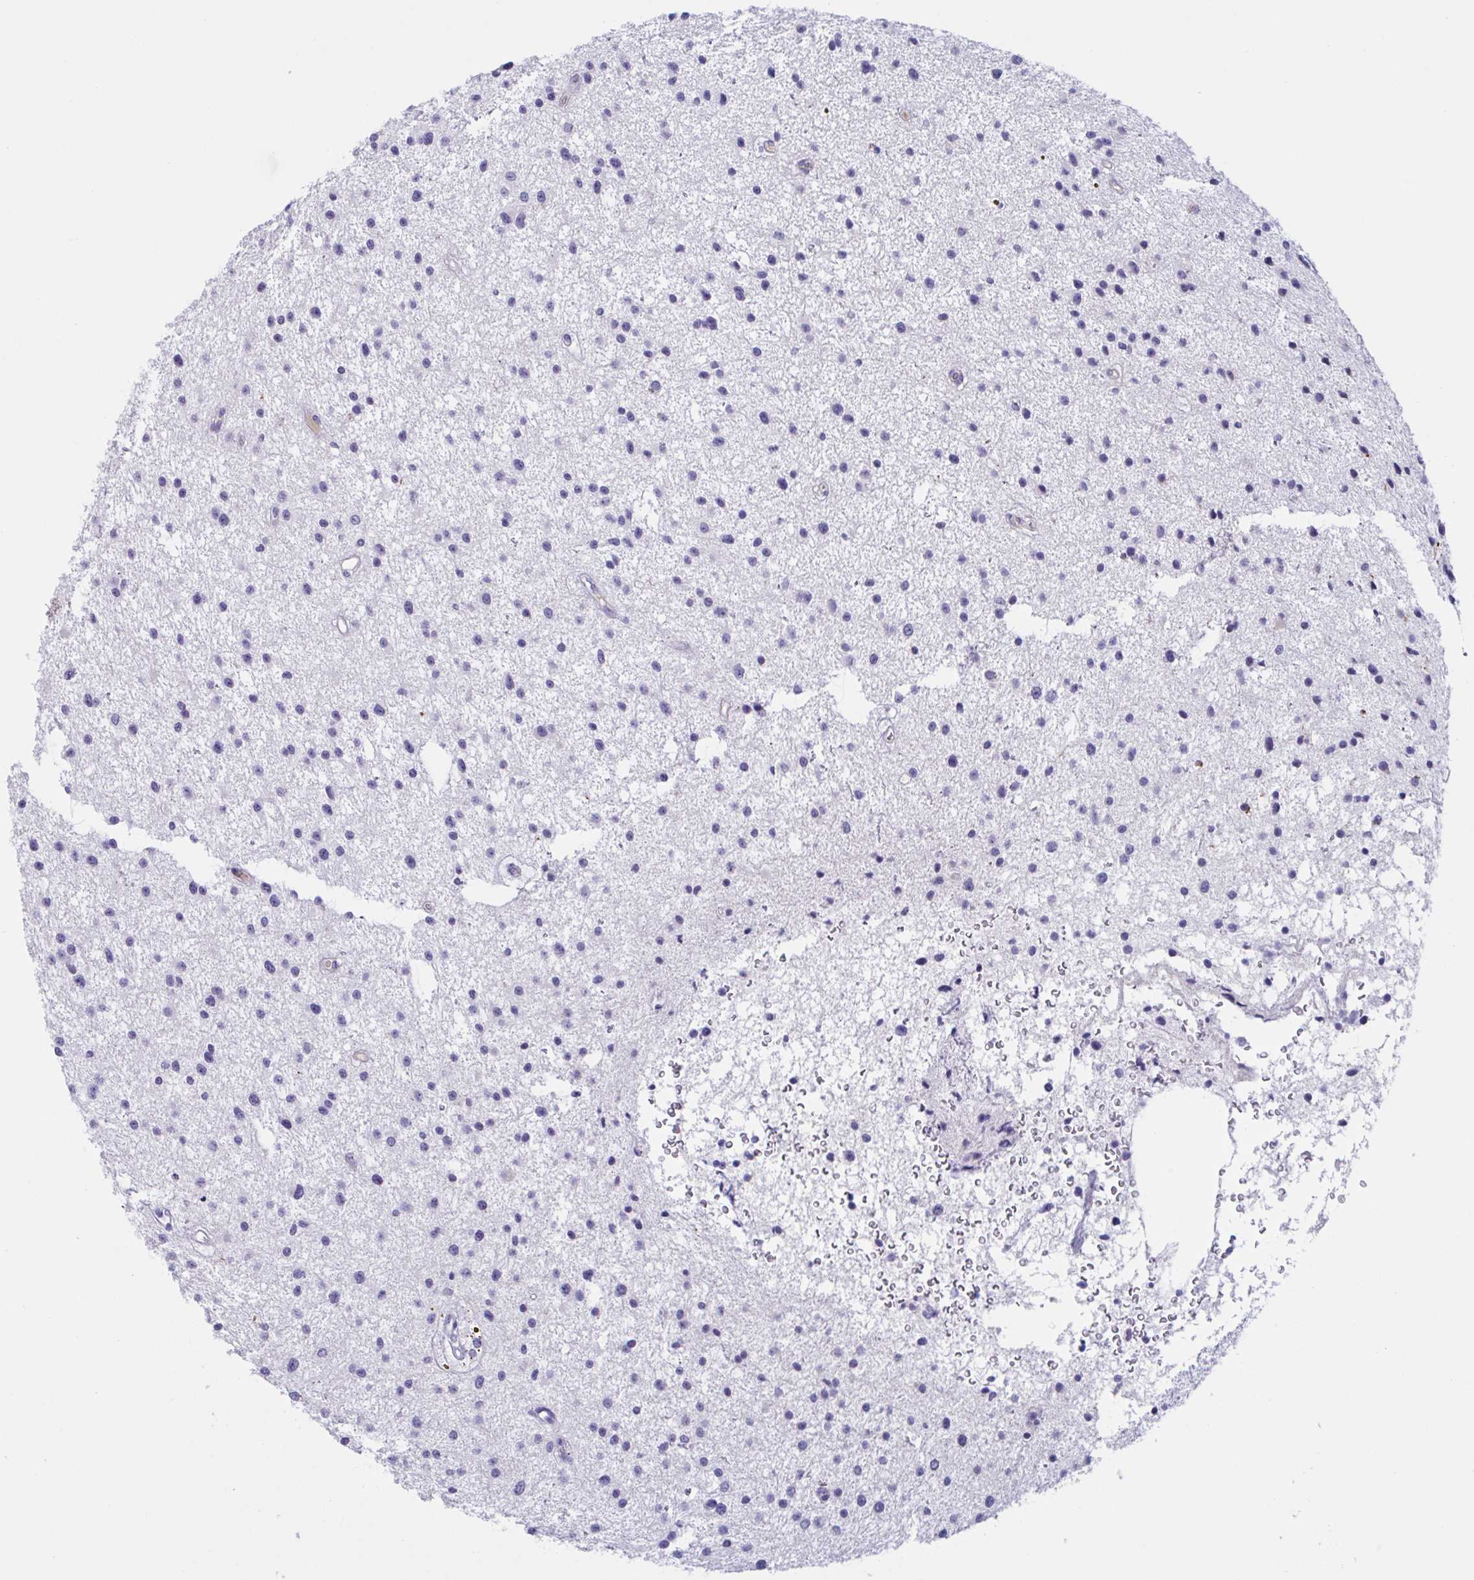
{"staining": {"intensity": "negative", "quantity": "none", "location": "none"}, "tissue": "glioma", "cell_type": "Tumor cells", "image_type": "cancer", "snomed": [{"axis": "morphology", "description": "Glioma, malignant, Low grade"}, {"axis": "topography", "description": "Brain"}], "caption": "Tumor cells are negative for brown protein staining in malignant glioma (low-grade).", "gene": "MS4A14", "patient": {"sex": "male", "age": 43}}